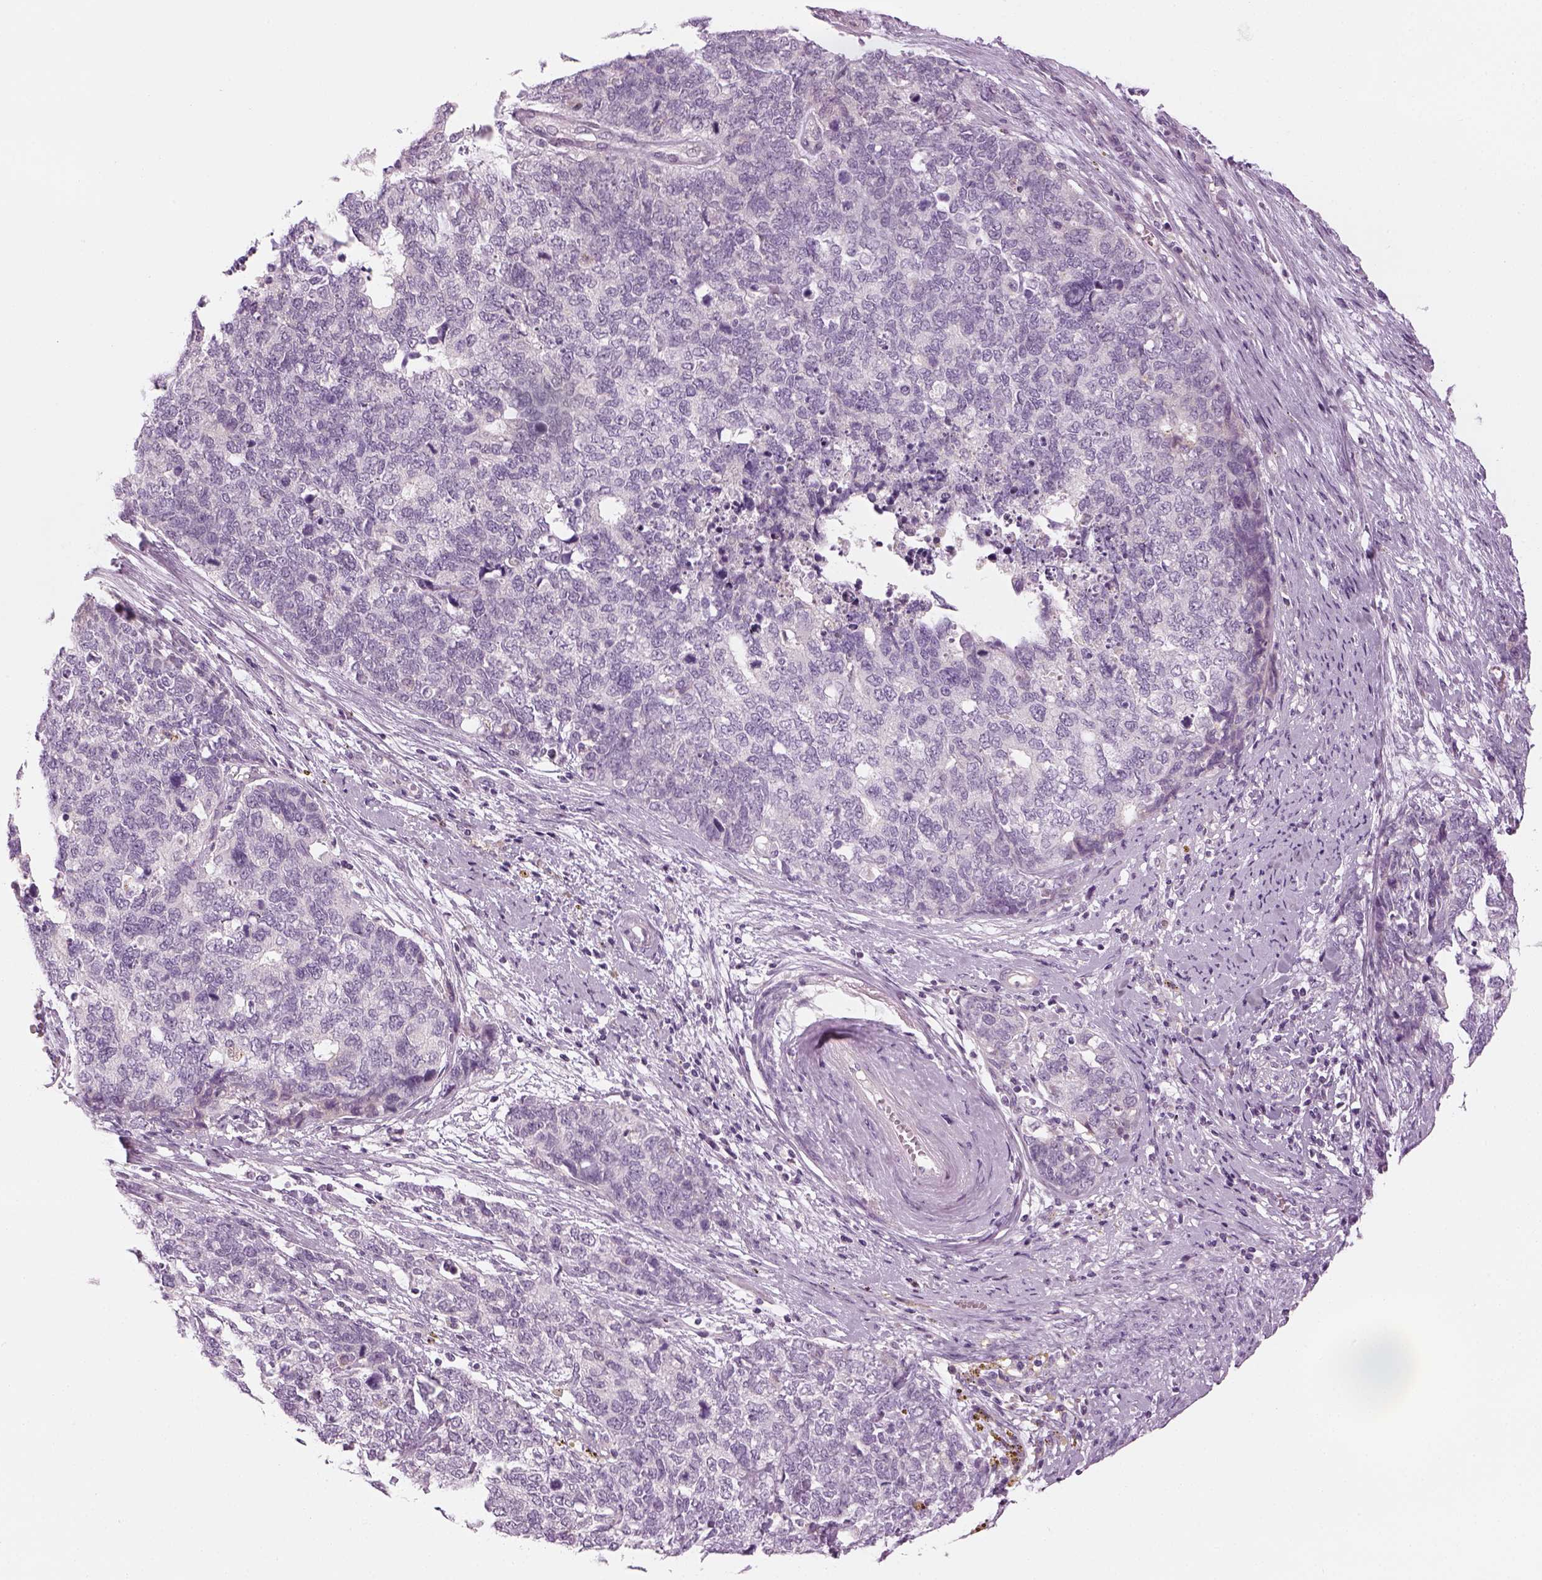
{"staining": {"intensity": "negative", "quantity": "none", "location": "none"}, "tissue": "cervical cancer", "cell_type": "Tumor cells", "image_type": "cancer", "snomed": [{"axis": "morphology", "description": "Squamous cell carcinoma, NOS"}, {"axis": "topography", "description": "Cervix"}], "caption": "High power microscopy histopathology image of an immunohistochemistry (IHC) micrograph of squamous cell carcinoma (cervical), revealing no significant expression in tumor cells. Brightfield microscopy of immunohistochemistry (IHC) stained with DAB (3,3'-diaminobenzidine) (brown) and hematoxylin (blue), captured at high magnification.", "gene": "LRRIQ3", "patient": {"sex": "female", "age": 63}}